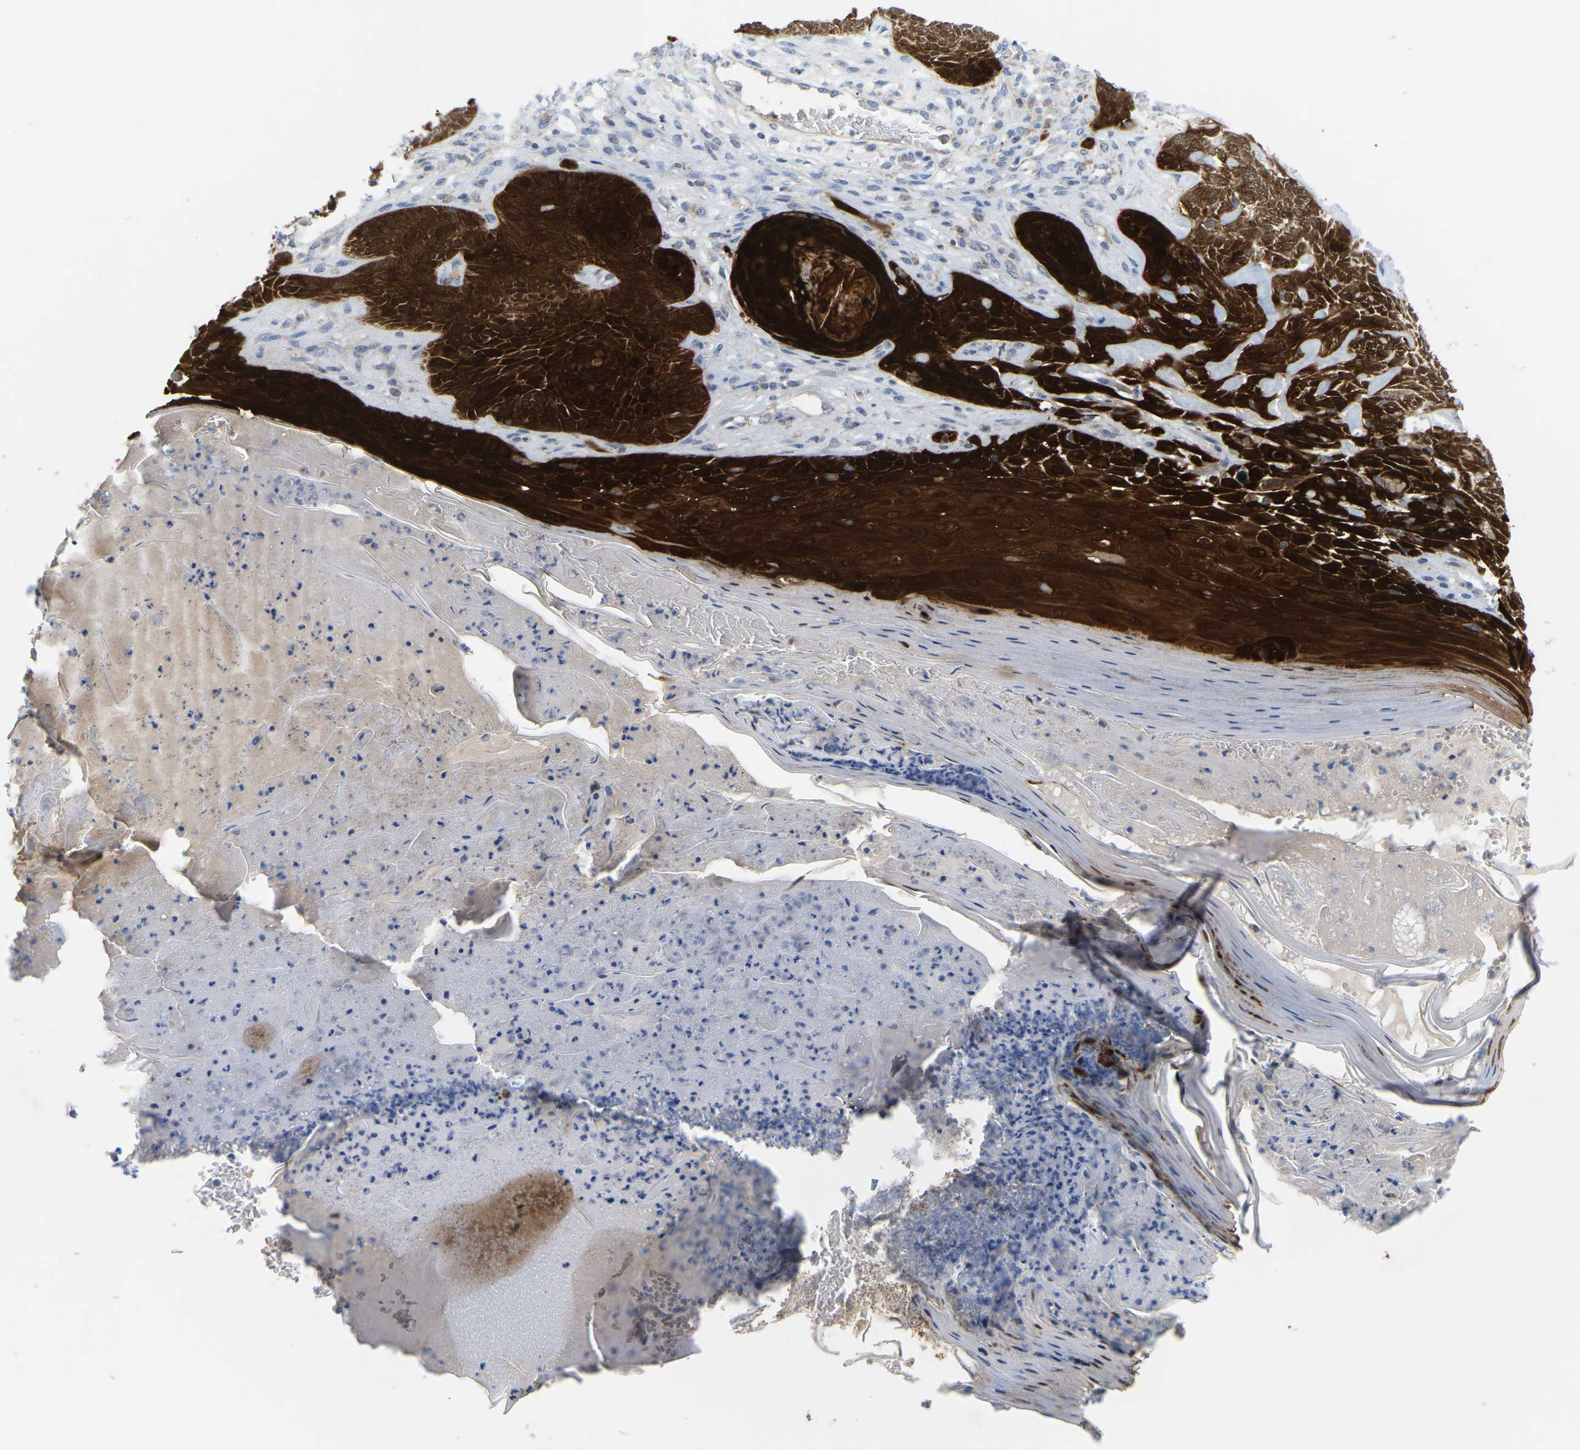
{"staining": {"intensity": "strong", "quantity": ">75%", "location": "cytoplasmic/membranous"}, "tissue": "skin cancer", "cell_type": "Tumor cells", "image_type": "cancer", "snomed": [{"axis": "morphology", "description": "Basal cell carcinoma"}, {"axis": "topography", "description": "Skin"}], "caption": "Skin cancer stained for a protein (brown) demonstrates strong cytoplasmic/membranous positive positivity in about >75% of tumor cells.", "gene": "SERPINB5", "patient": {"sex": "male", "age": 55}}